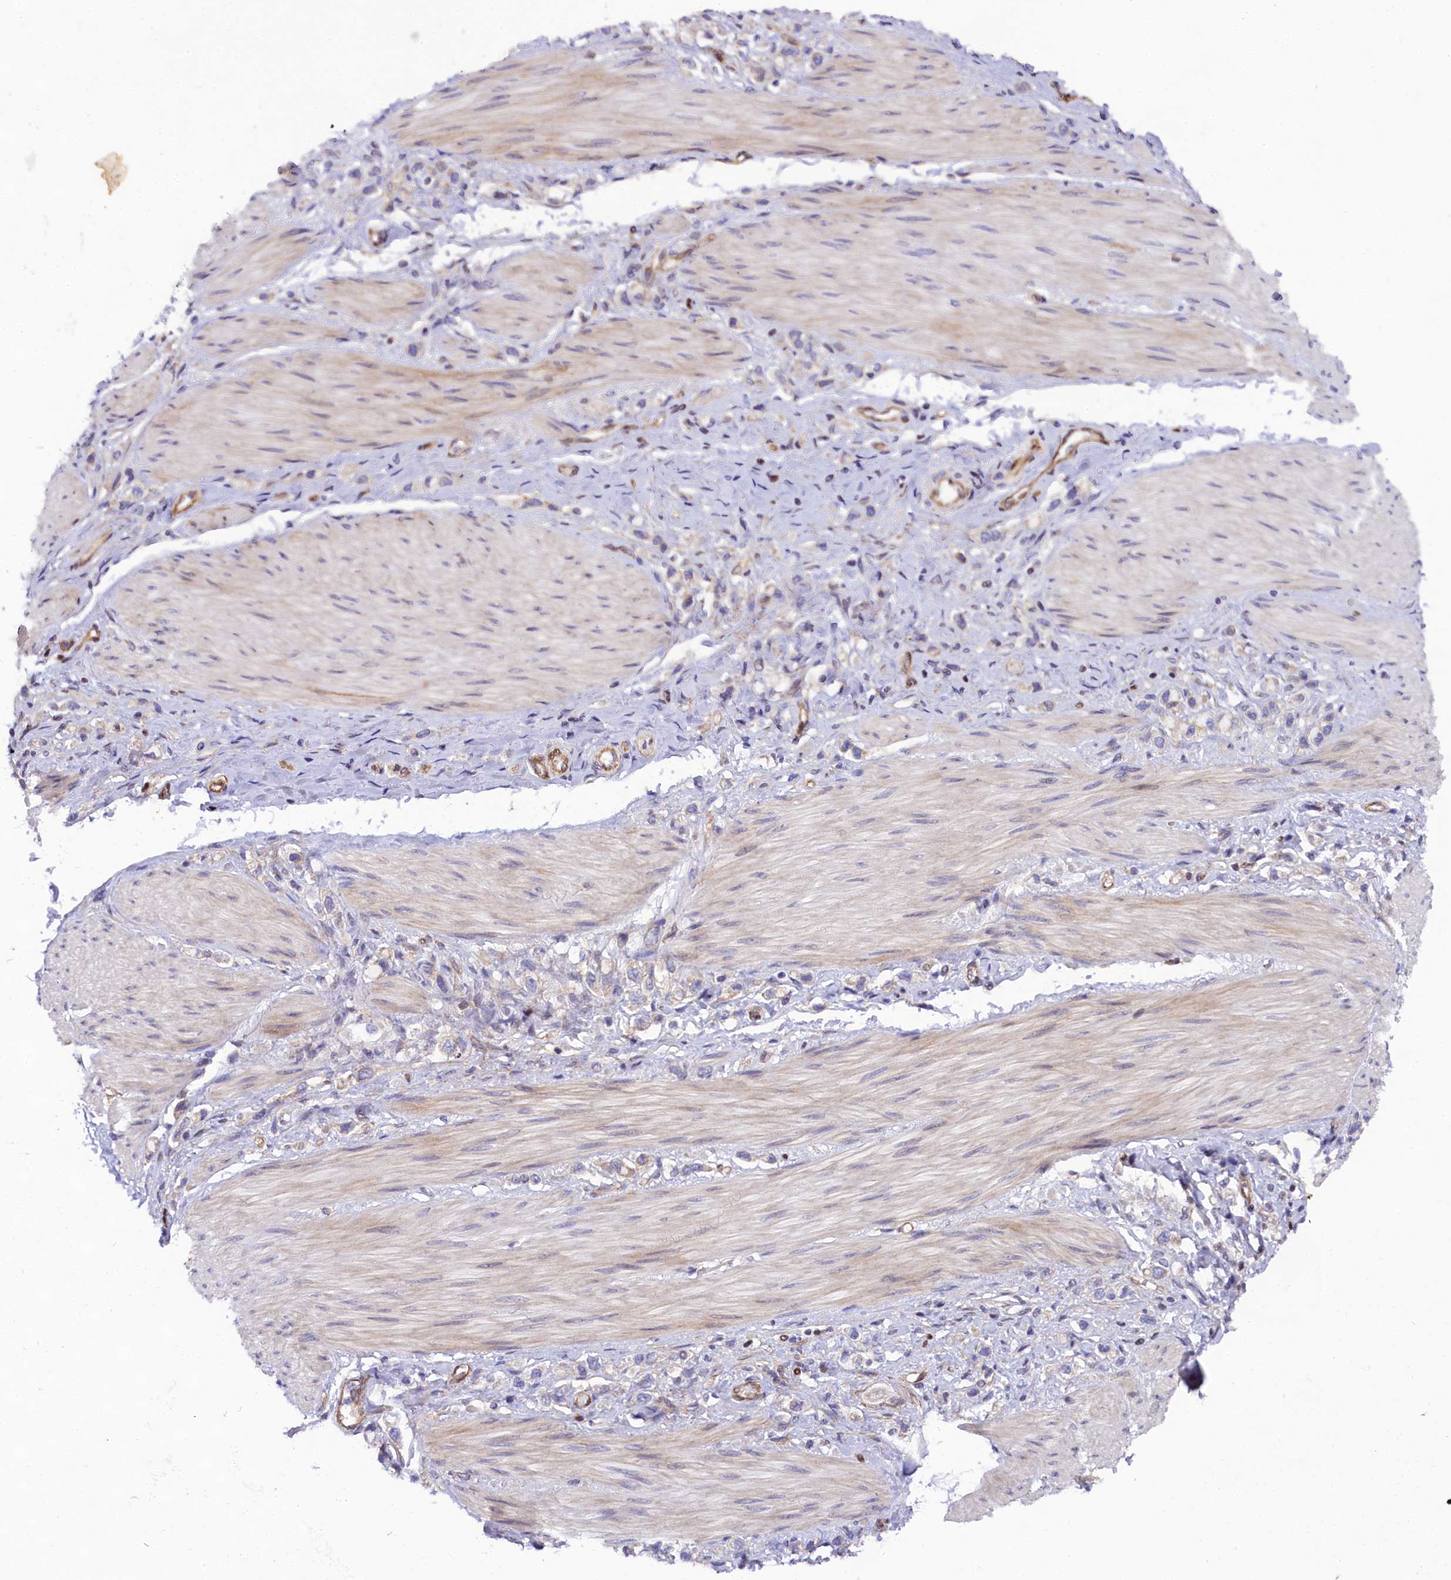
{"staining": {"intensity": "negative", "quantity": "none", "location": "none"}, "tissue": "stomach cancer", "cell_type": "Tumor cells", "image_type": "cancer", "snomed": [{"axis": "morphology", "description": "Adenocarcinoma, NOS"}, {"axis": "topography", "description": "Stomach"}], "caption": "DAB immunohistochemical staining of stomach cancer (adenocarcinoma) displays no significant staining in tumor cells. (Brightfield microscopy of DAB (3,3'-diaminobenzidine) immunohistochemistry at high magnification).", "gene": "SP4", "patient": {"sex": "female", "age": 65}}